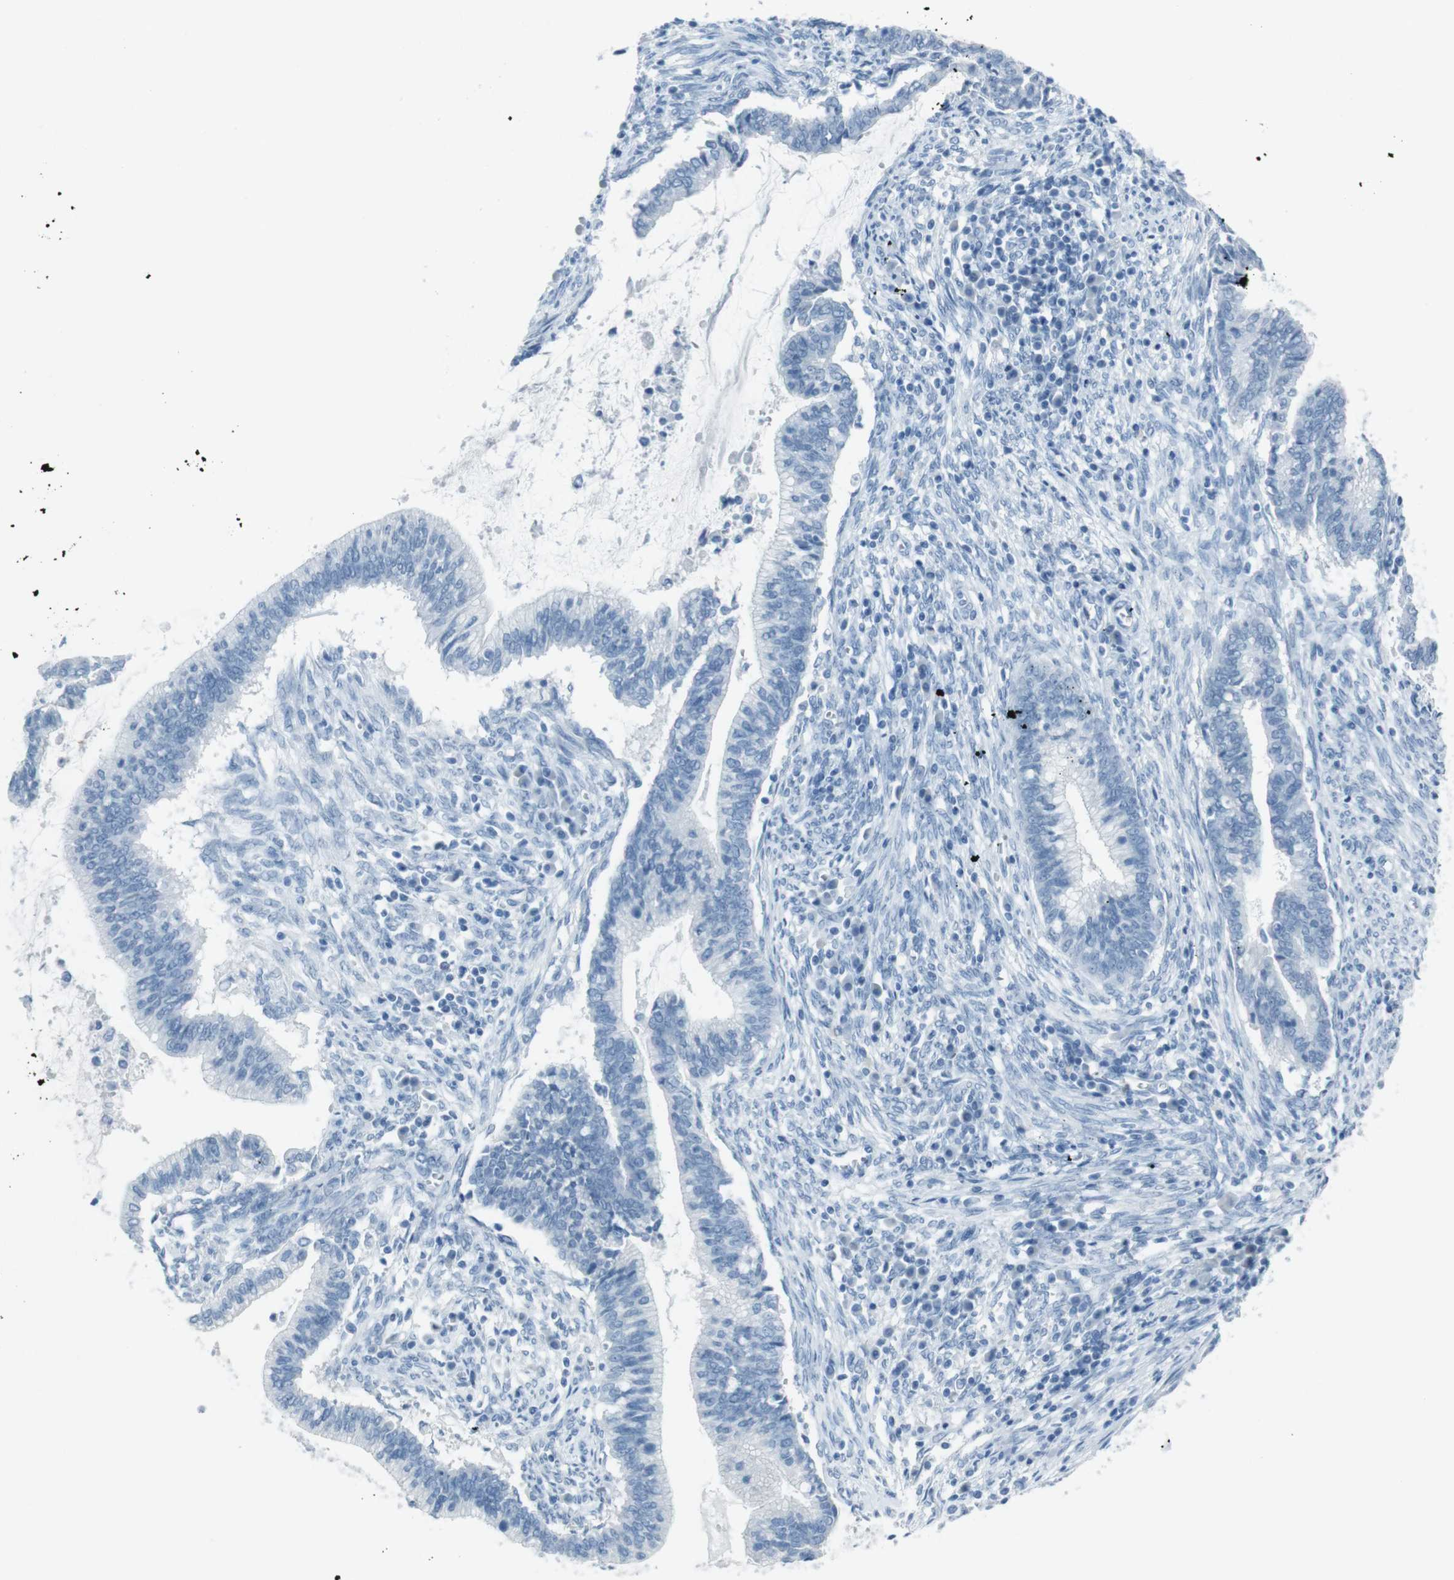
{"staining": {"intensity": "negative", "quantity": "none", "location": "none"}, "tissue": "cervical cancer", "cell_type": "Tumor cells", "image_type": "cancer", "snomed": [{"axis": "morphology", "description": "Adenocarcinoma, NOS"}, {"axis": "topography", "description": "Cervix"}], "caption": "Image shows no protein positivity in tumor cells of cervical cancer (adenocarcinoma) tissue. (DAB immunohistochemistry, high magnification).", "gene": "TMEM207", "patient": {"sex": "female", "age": 44}}